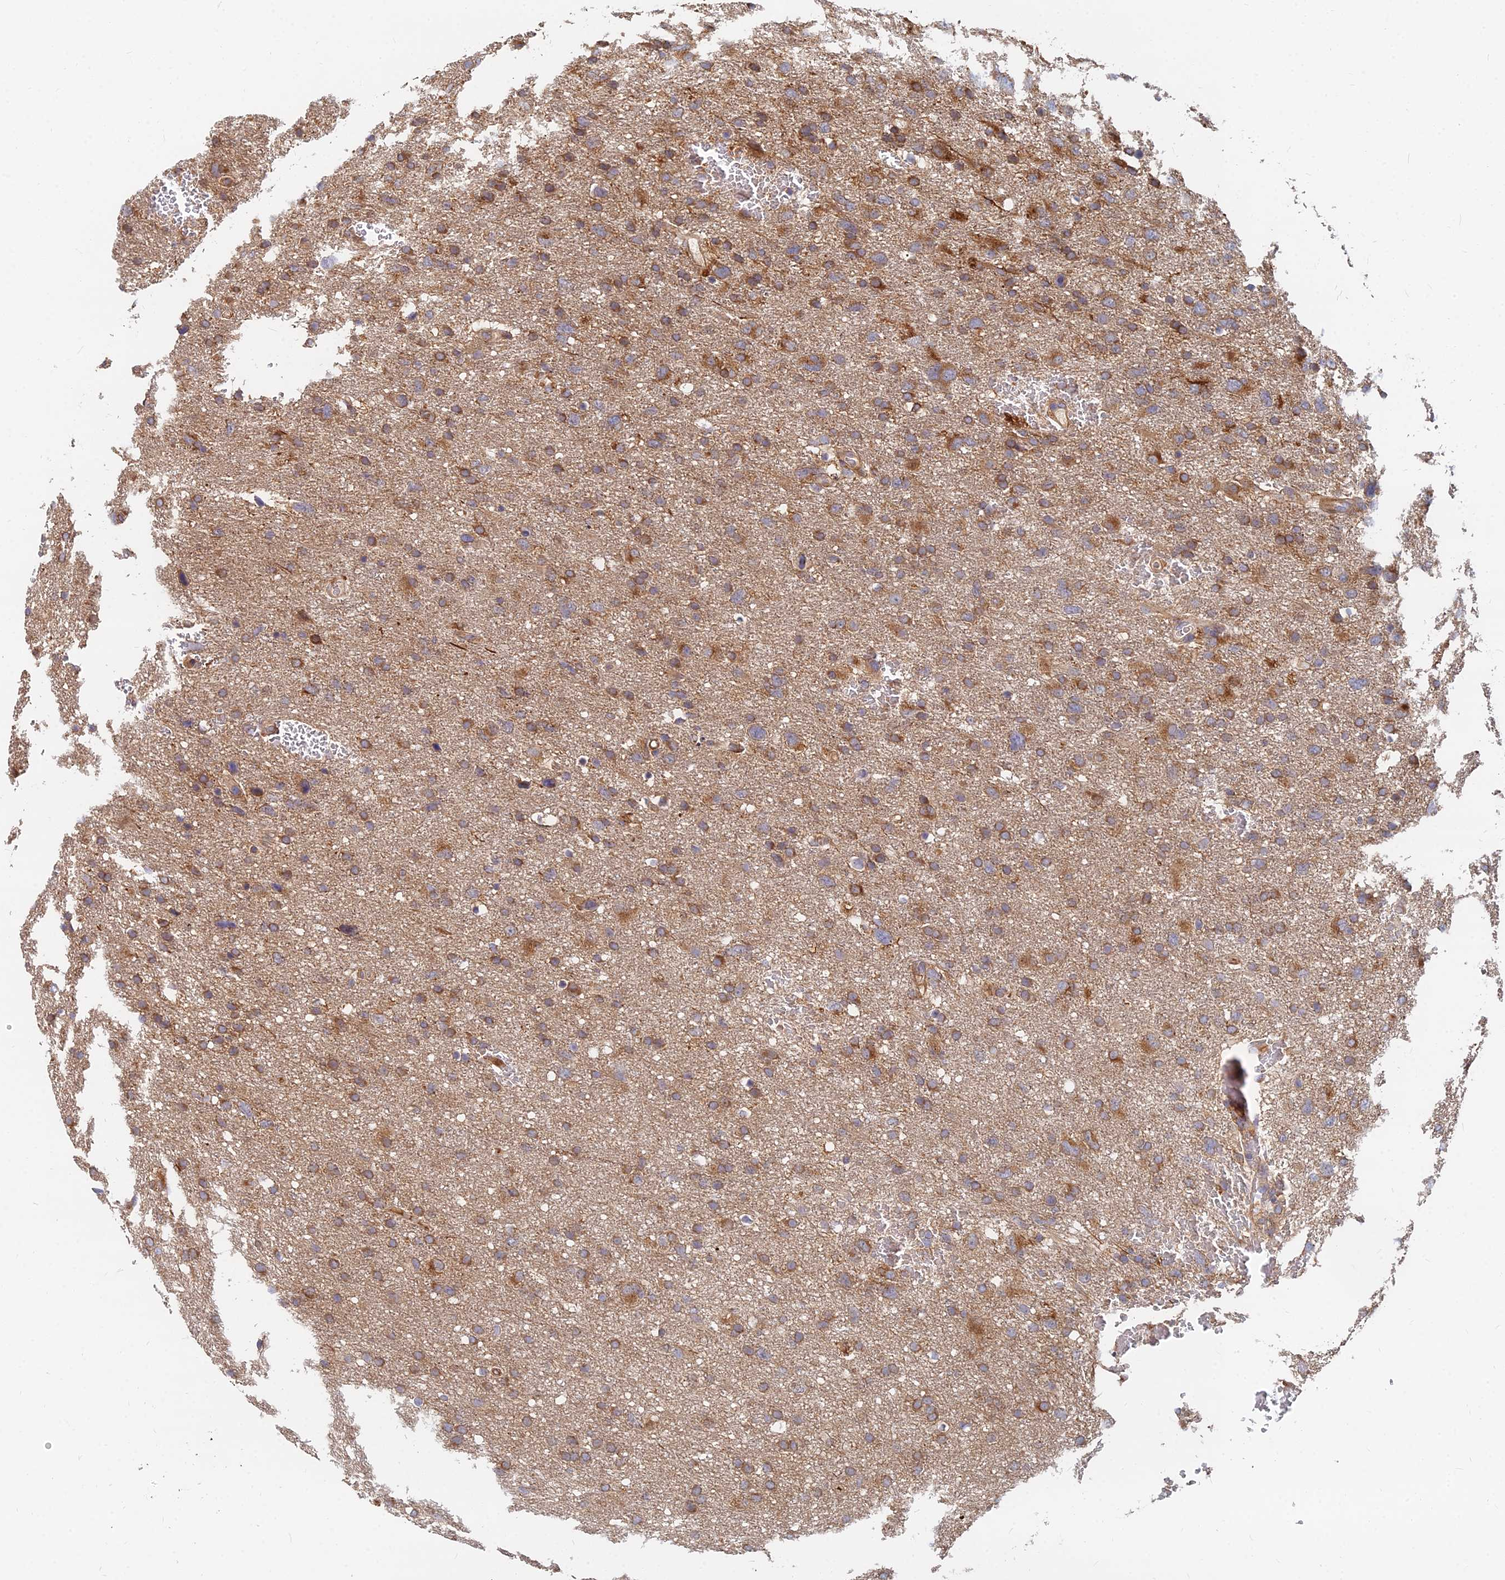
{"staining": {"intensity": "strong", "quantity": "25%-75%", "location": "cytoplasmic/membranous"}, "tissue": "glioma", "cell_type": "Tumor cells", "image_type": "cancer", "snomed": [{"axis": "morphology", "description": "Glioma, malignant, High grade"}, {"axis": "topography", "description": "Brain"}], "caption": "Immunohistochemistry (IHC) of malignant glioma (high-grade) reveals high levels of strong cytoplasmic/membranous positivity in approximately 25%-75% of tumor cells.", "gene": "CCZ1", "patient": {"sex": "male", "age": 61}}